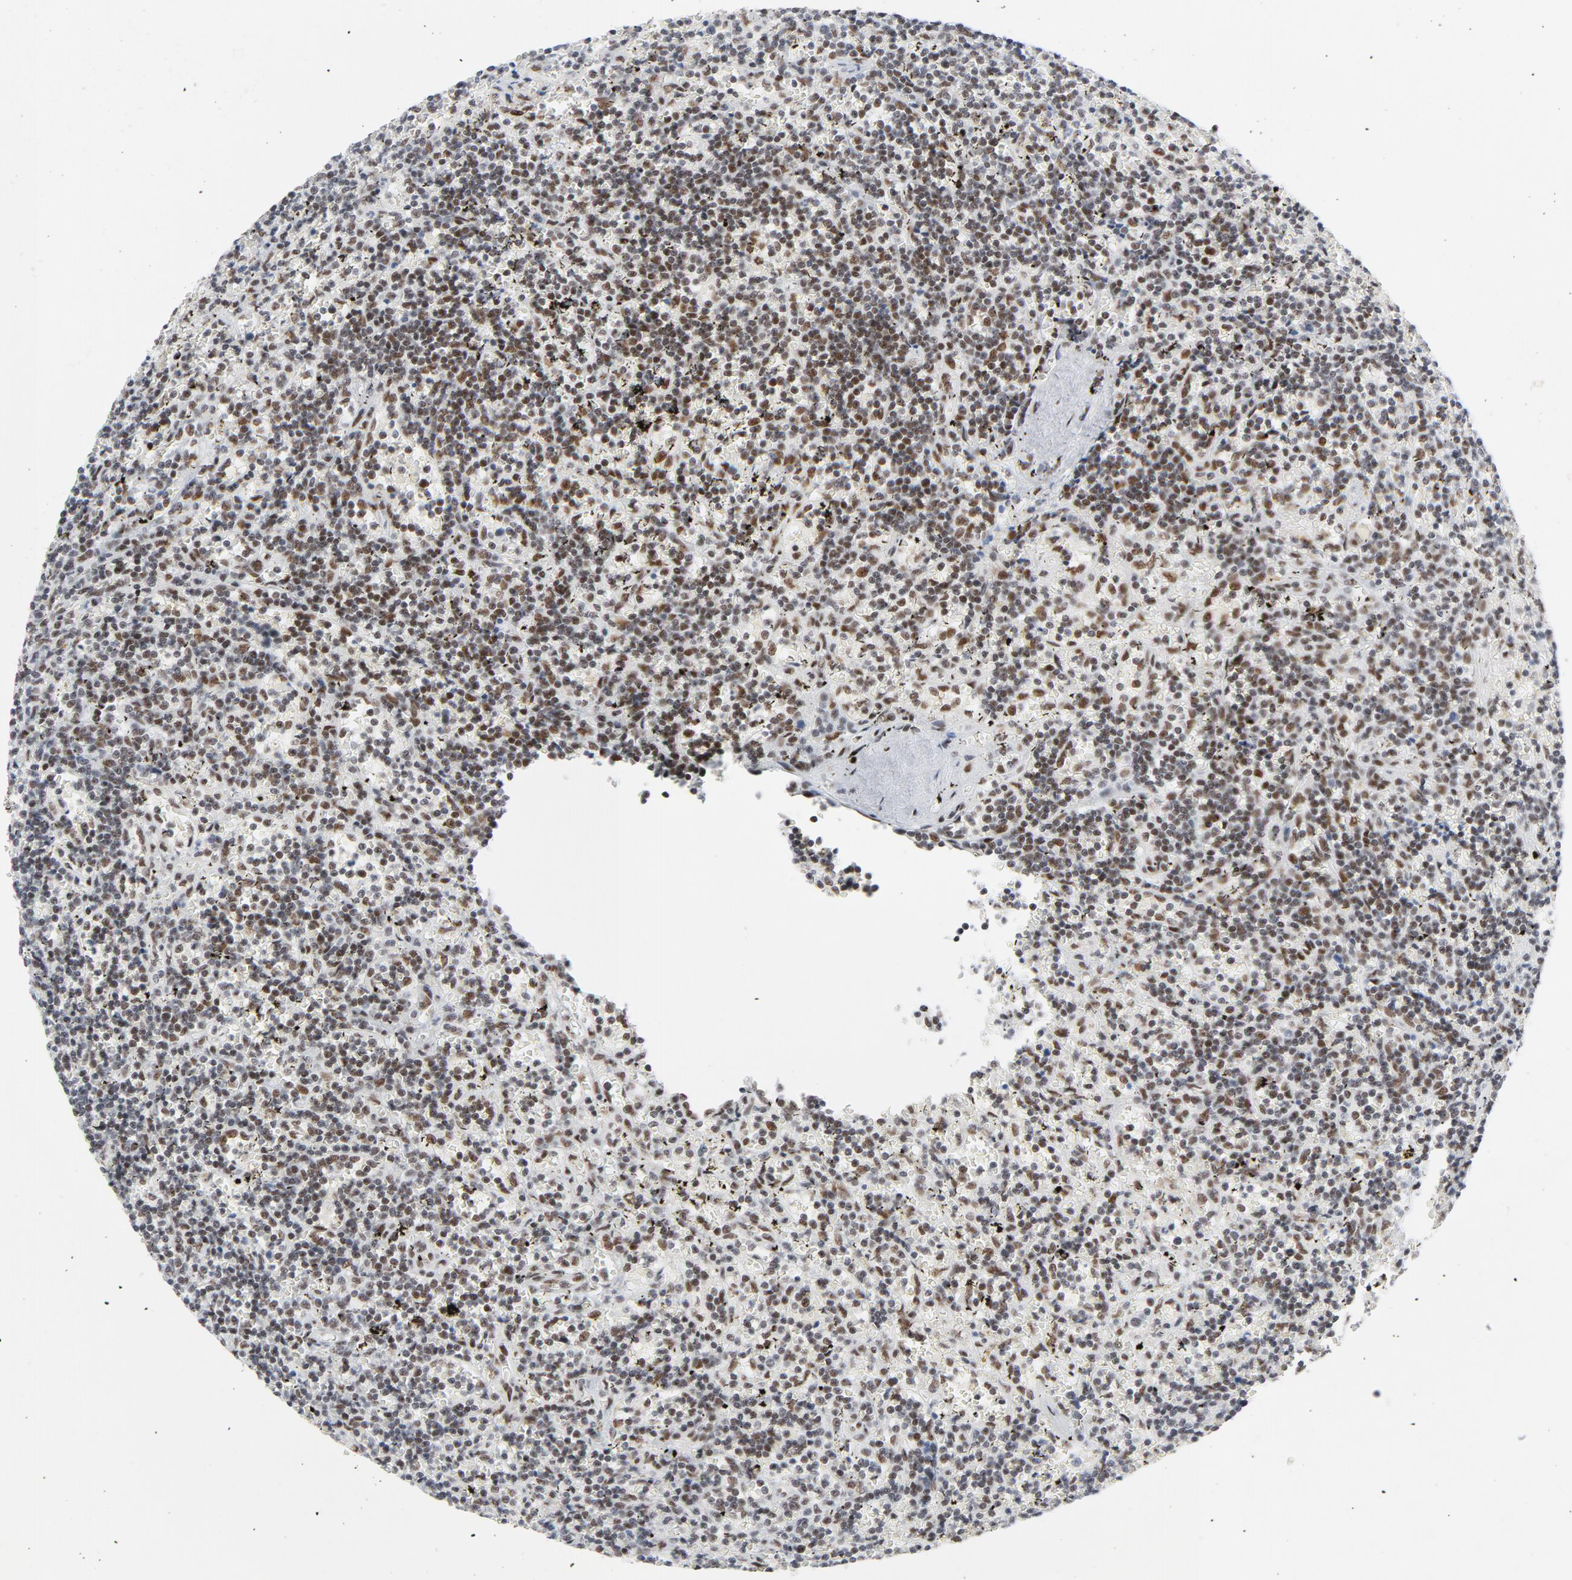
{"staining": {"intensity": "moderate", "quantity": ">75%", "location": "nuclear"}, "tissue": "lymphoma", "cell_type": "Tumor cells", "image_type": "cancer", "snomed": [{"axis": "morphology", "description": "Malignant lymphoma, non-Hodgkin's type, Low grade"}, {"axis": "topography", "description": "Spleen"}], "caption": "Protein analysis of lymphoma tissue reveals moderate nuclear expression in approximately >75% of tumor cells. The protein is shown in brown color, while the nuclei are stained blue.", "gene": "HSF1", "patient": {"sex": "male", "age": 60}}